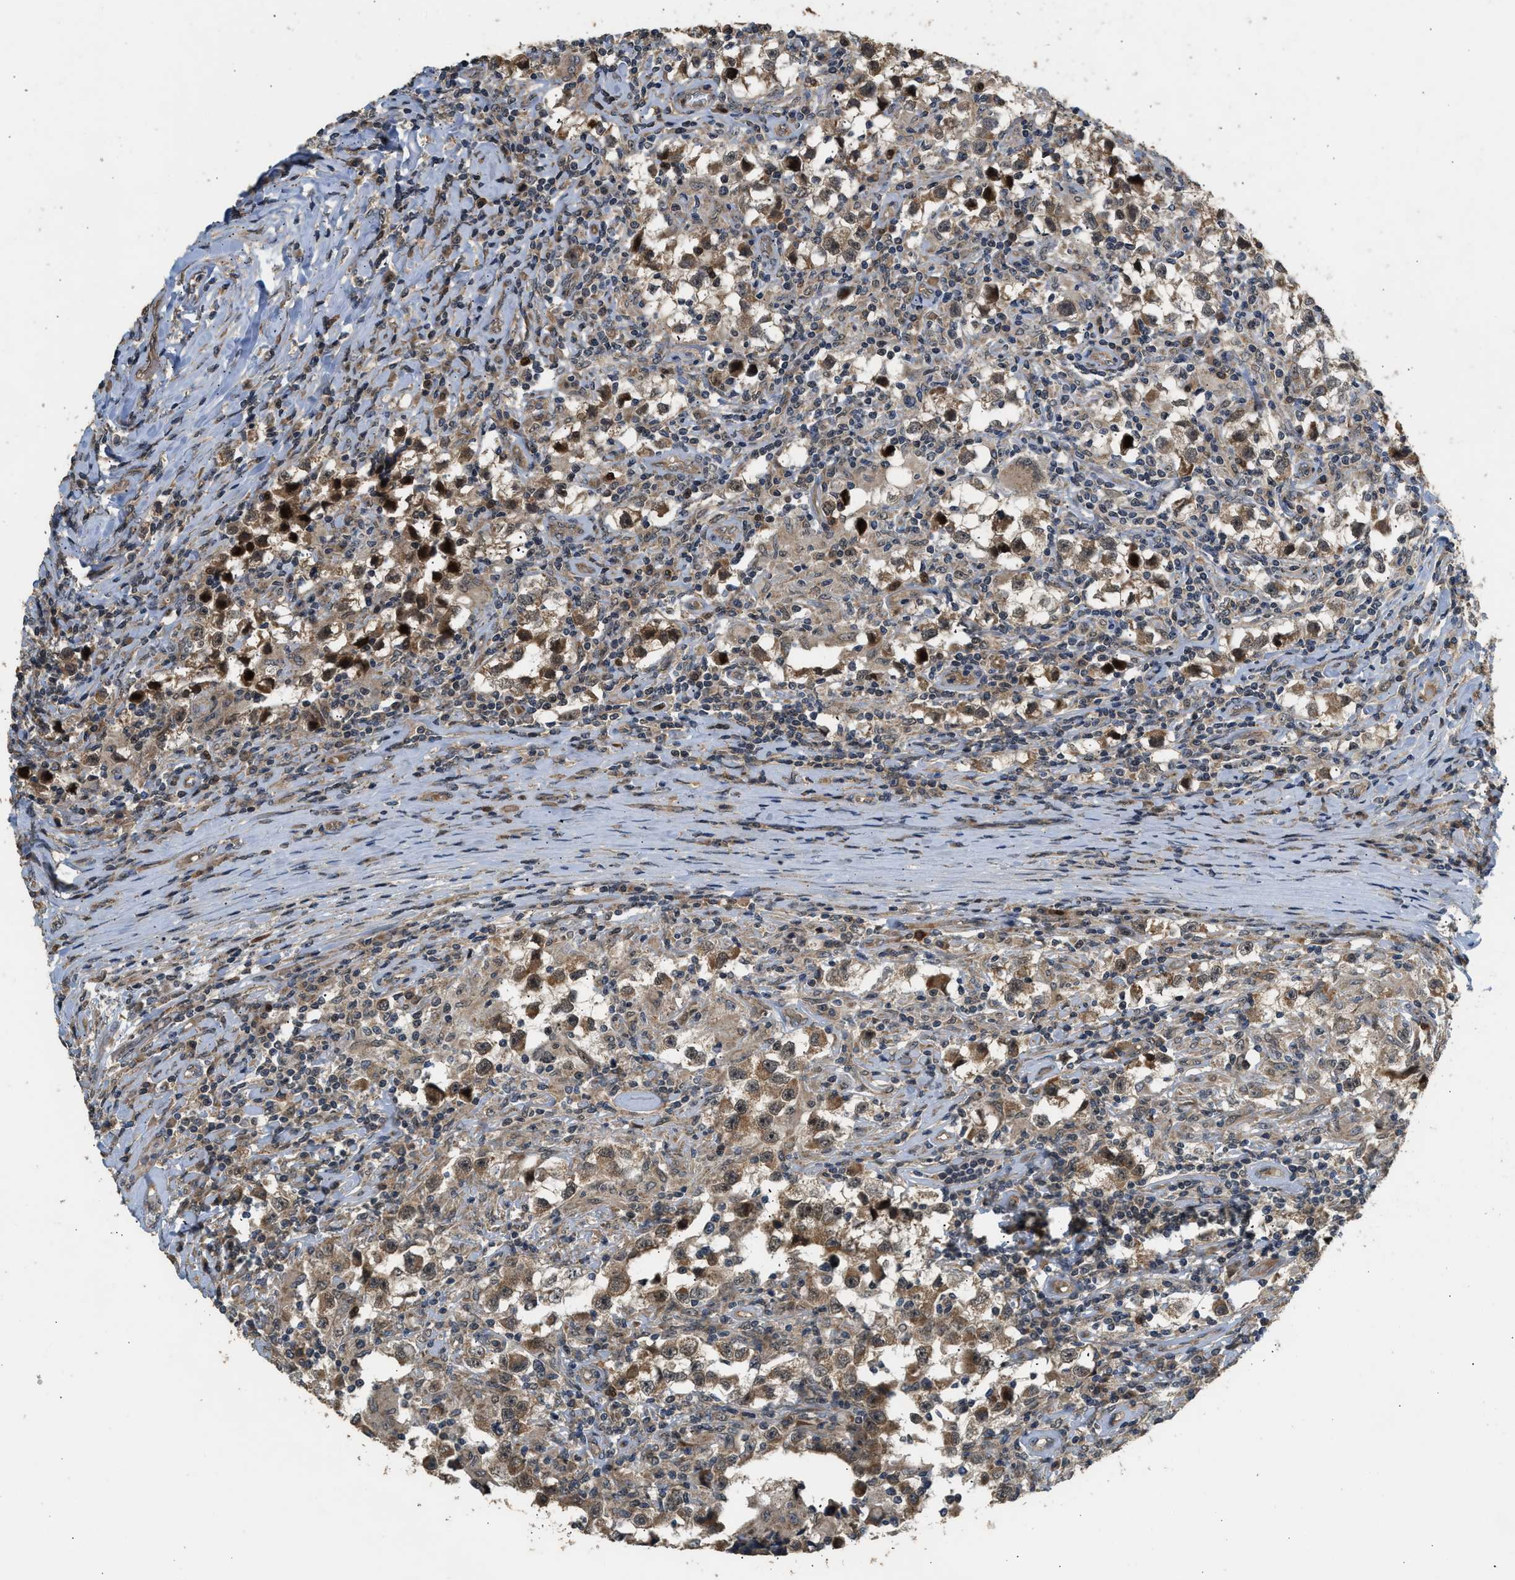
{"staining": {"intensity": "moderate", "quantity": ">75%", "location": "cytoplasmic/membranous,nuclear"}, "tissue": "testis cancer", "cell_type": "Tumor cells", "image_type": "cancer", "snomed": [{"axis": "morphology", "description": "Carcinoma, Embryonal, NOS"}, {"axis": "topography", "description": "Testis"}], "caption": "Immunohistochemistry (IHC) of human testis cancer (embryonal carcinoma) exhibits medium levels of moderate cytoplasmic/membranous and nuclear expression in approximately >75% of tumor cells. The staining is performed using DAB brown chromogen to label protein expression. The nuclei are counter-stained blue using hematoxylin.", "gene": "GET1", "patient": {"sex": "male", "age": 21}}